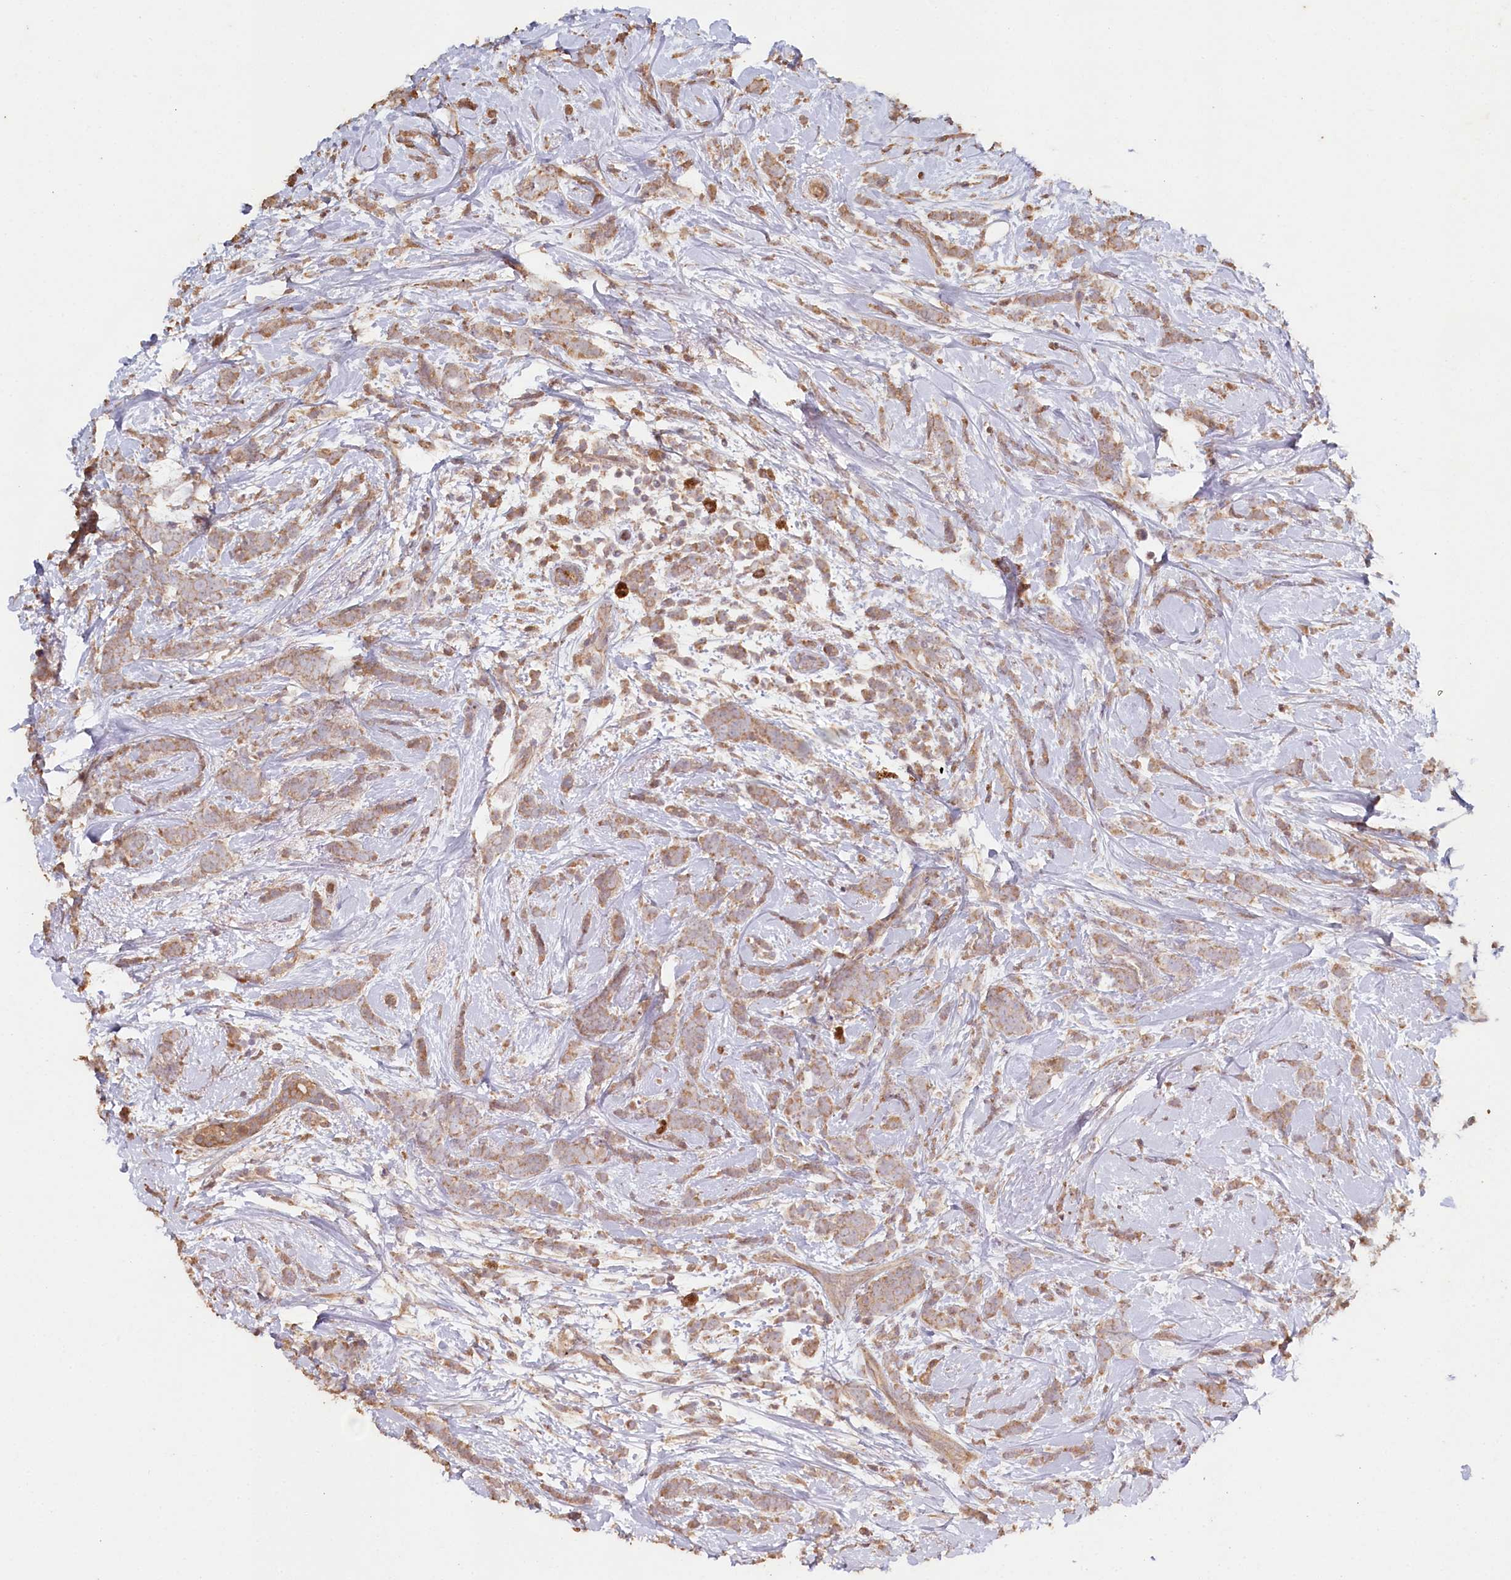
{"staining": {"intensity": "weak", "quantity": ">75%", "location": "cytoplasmic/membranous"}, "tissue": "breast cancer", "cell_type": "Tumor cells", "image_type": "cancer", "snomed": [{"axis": "morphology", "description": "Lobular carcinoma"}, {"axis": "topography", "description": "Breast"}], "caption": "Weak cytoplasmic/membranous staining is identified in about >75% of tumor cells in lobular carcinoma (breast).", "gene": "HAL", "patient": {"sex": "female", "age": 58}}